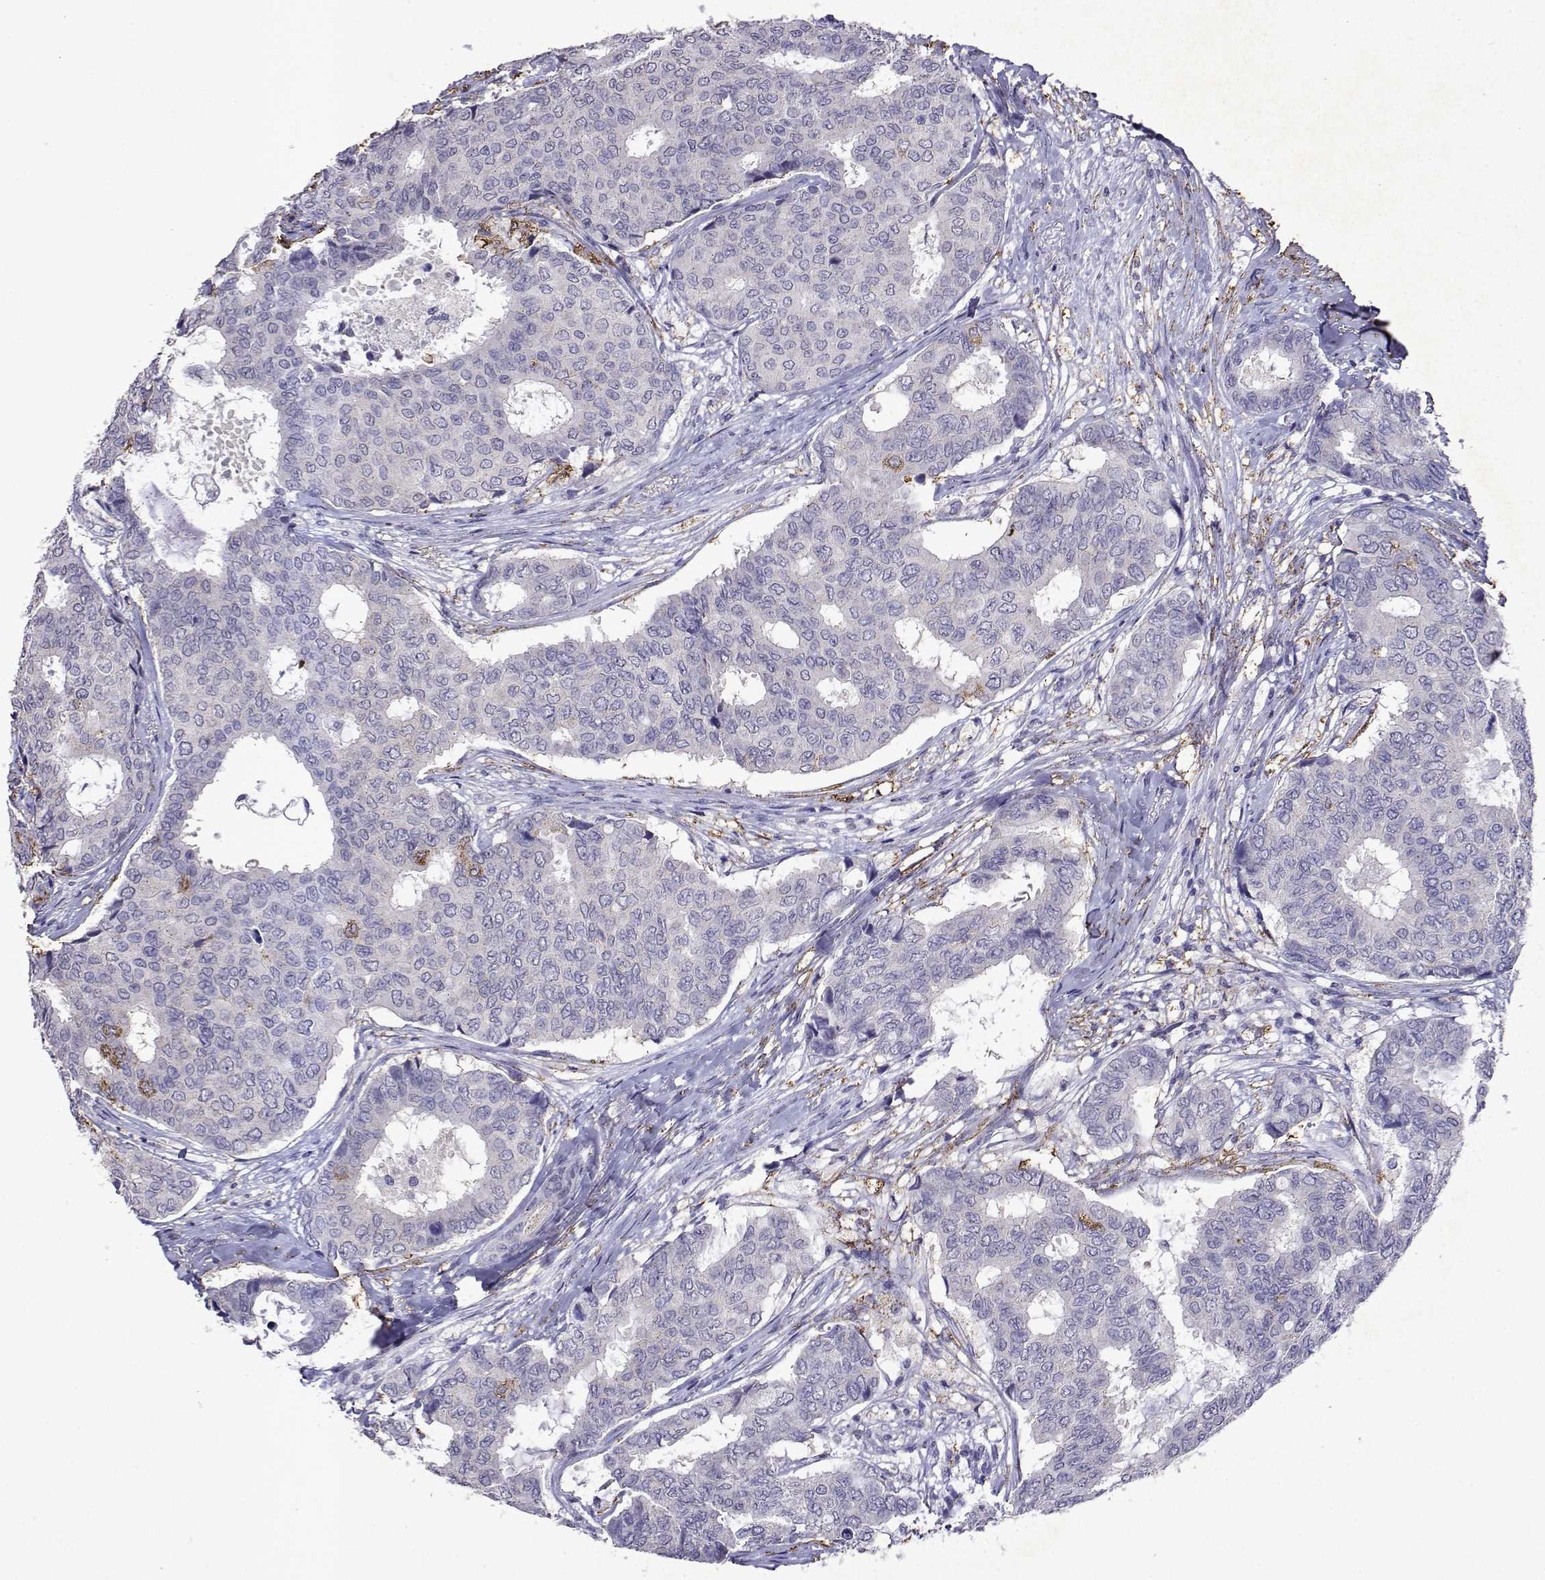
{"staining": {"intensity": "moderate", "quantity": "<25%", "location": "cytoplasmic/membranous"}, "tissue": "breast cancer", "cell_type": "Tumor cells", "image_type": "cancer", "snomed": [{"axis": "morphology", "description": "Duct carcinoma"}, {"axis": "topography", "description": "Breast"}], "caption": "Human breast intraductal carcinoma stained for a protein (brown) demonstrates moderate cytoplasmic/membranous positive positivity in about <25% of tumor cells.", "gene": "DUSP28", "patient": {"sex": "female", "age": 75}}